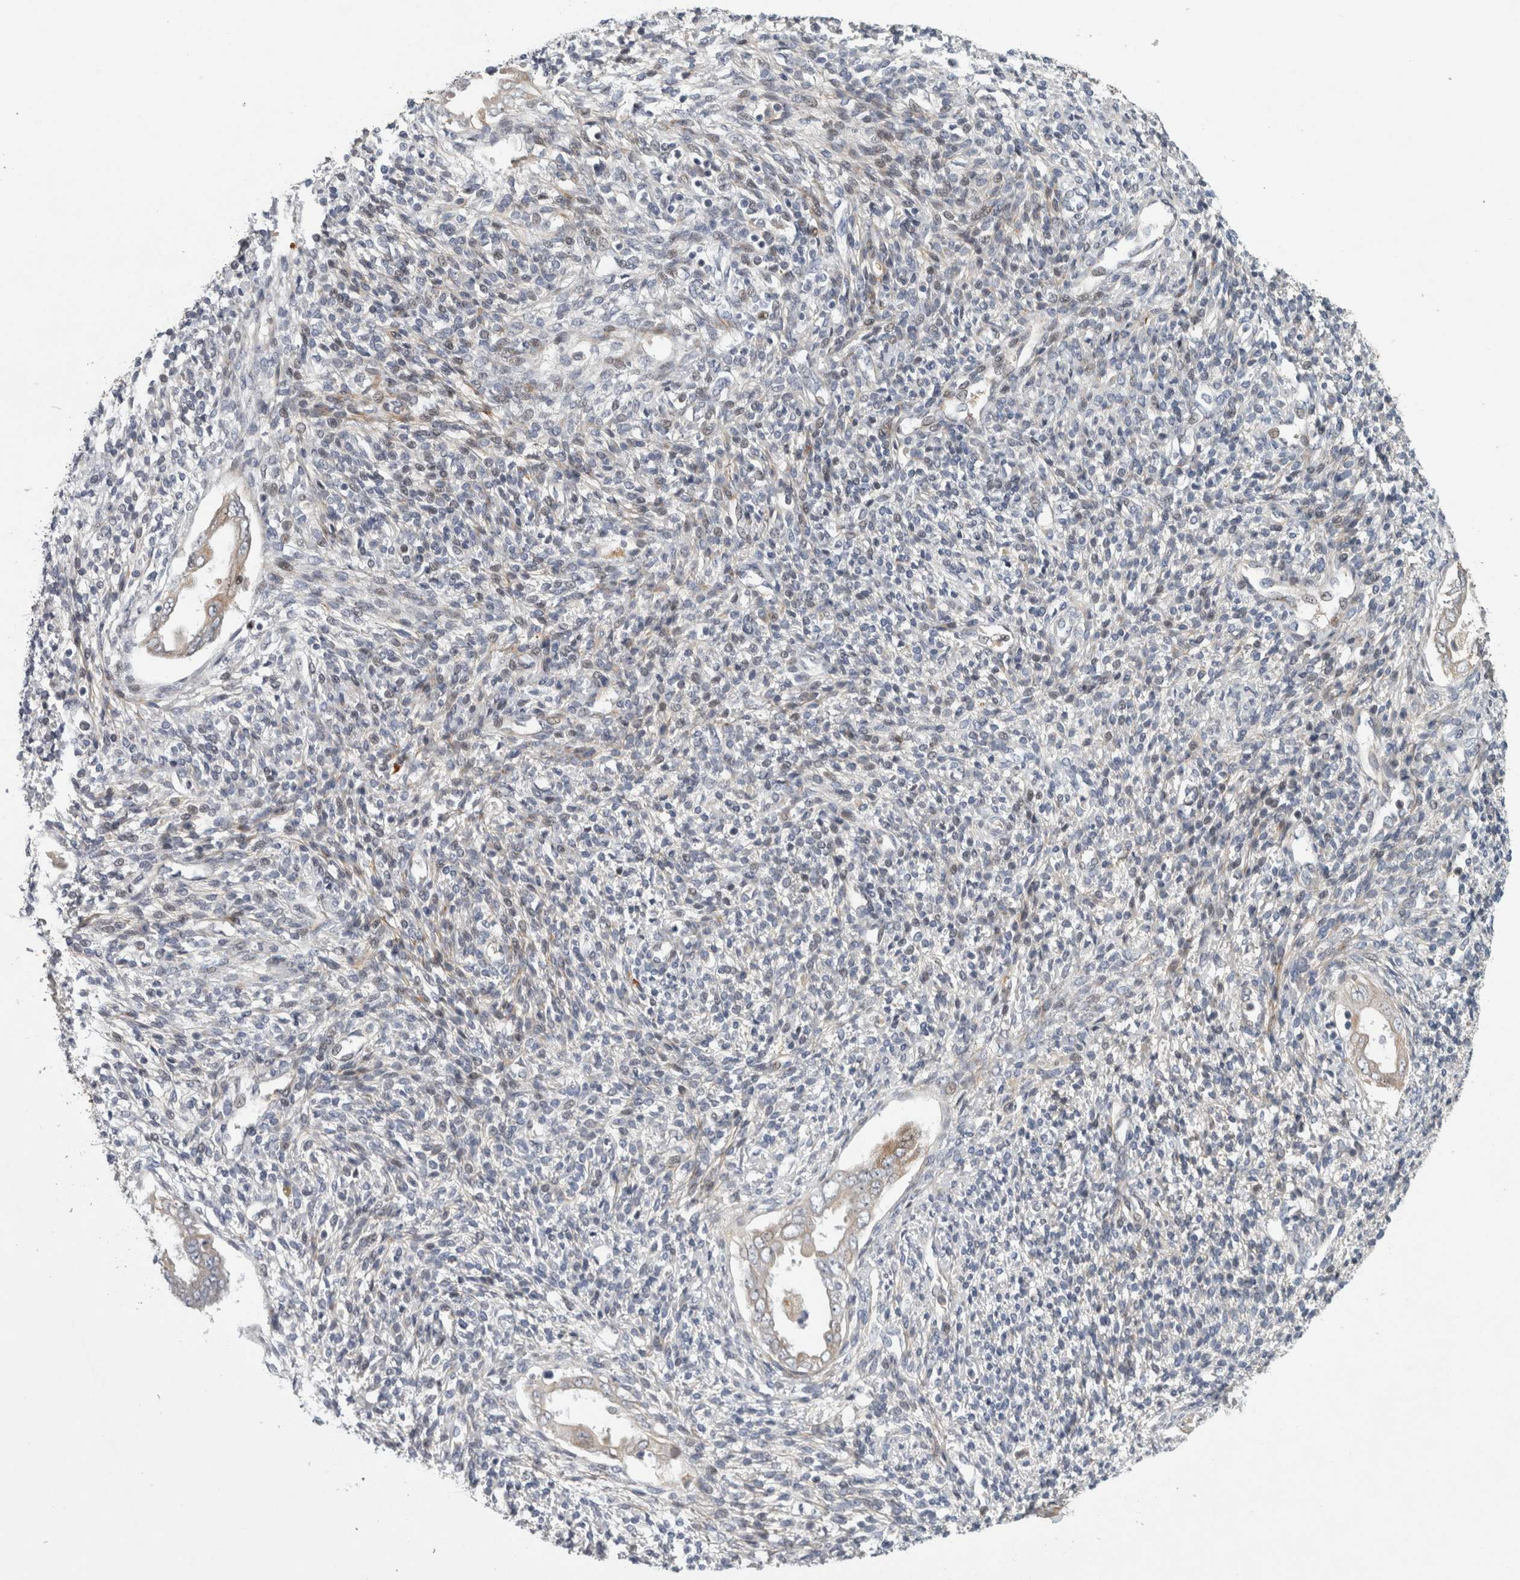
{"staining": {"intensity": "weak", "quantity": "<25%", "location": "cytoplasmic/membranous"}, "tissue": "endometrium", "cell_type": "Cells in endometrial stroma", "image_type": "normal", "snomed": [{"axis": "morphology", "description": "Normal tissue, NOS"}, {"axis": "topography", "description": "Endometrium"}], "caption": "Immunohistochemical staining of normal endometrium exhibits no significant expression in cells in endometrial stroma.", "gene": "RBM48", "patient": {"sex": "female", "age": 66}}